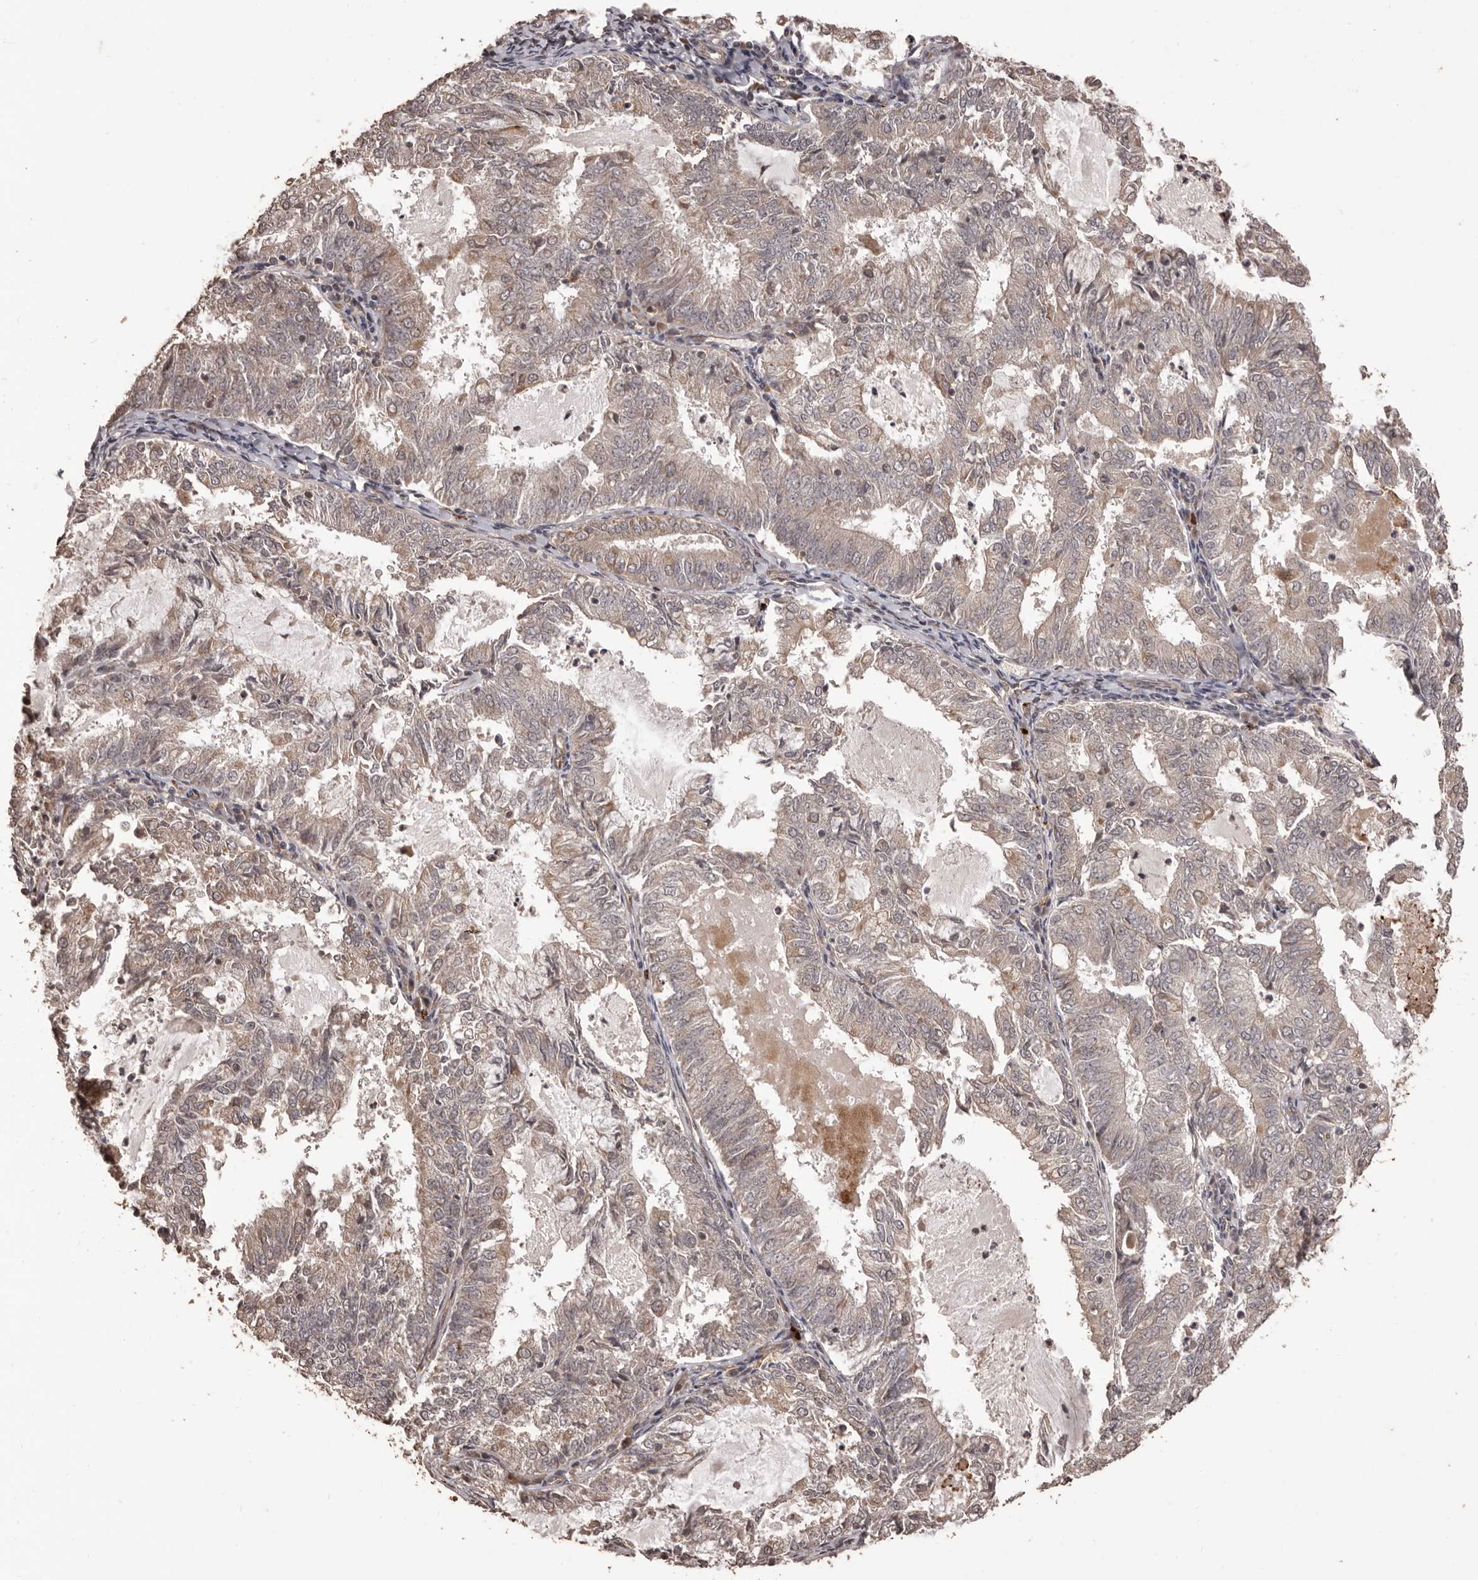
{"staining": {"intensity": "weak", "quantity": ">75%", "location": "cytoplasmic/membranous"}, "tissue": "endometrial cancer", "cell_type": "Tumor cells", "image_type": "cancer", "snomed": [{"axis": "morphology", "description": "Adenocarcinoma, NOS"}, {"axis": "topography", "description": "Endometrium"}], "caption": "Adenocarcinoma (endometrial) stained with DAB immunohistochemistry exhibits low levels of weak cytoplasmic/membranous expression in approximately >75% of tumor cells.", "gene": "QRSL1", "patient": {"sex": "female", "age": 57}}